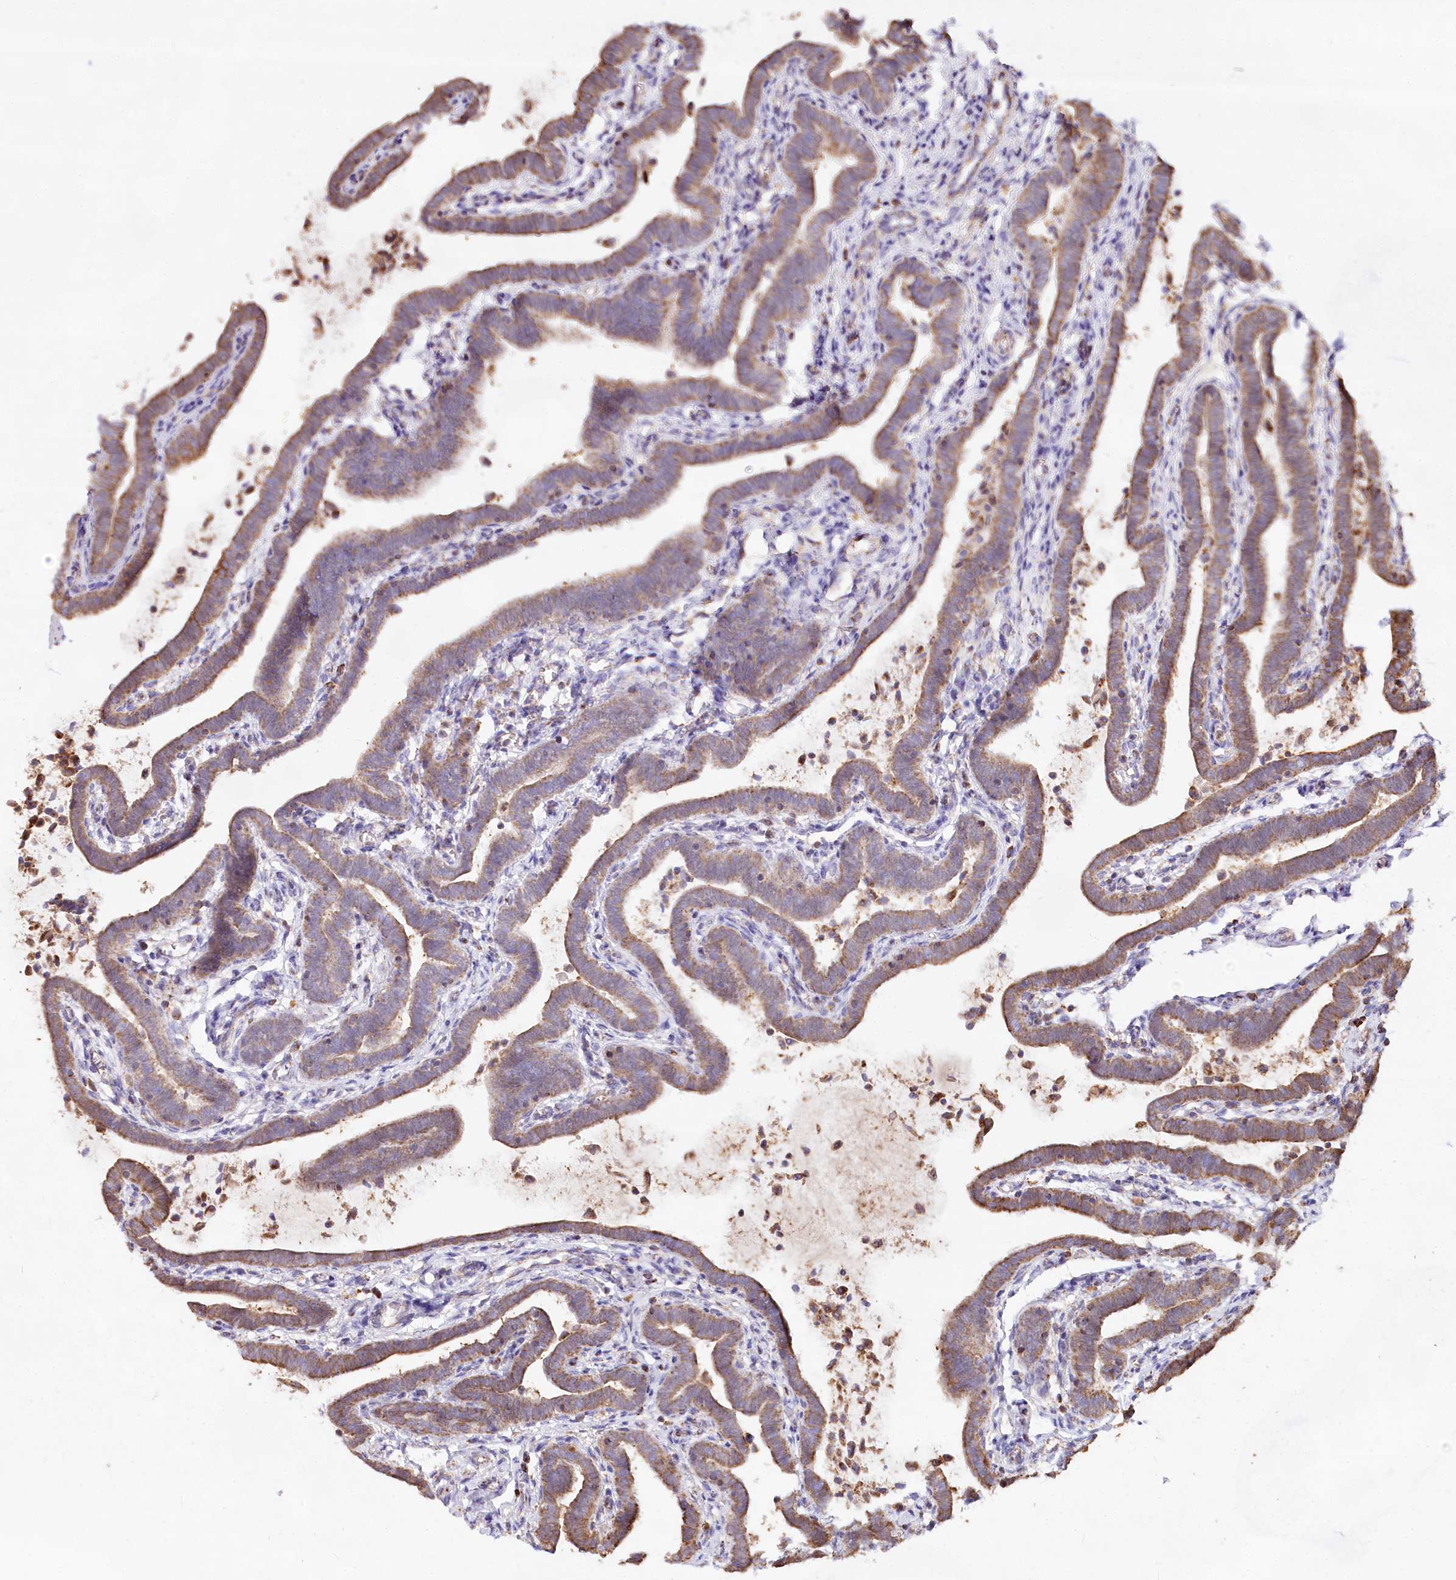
{"staining": {"intensity": "moderate", "quantity": ">75%", "location": "cytoplasmic/membranous"}, "tissue": "fallopian tube", "cell_type": "Glandular cells", "image_type": "normal", "snomed": [{"axis": "morphology", "description": "Normal tissue, NOS"}, {"axis": "topography", "description": "Fallopian tube"}], "caption": "Immunohistochemical staining of normal fallopian tube demonstrates medium levels of moderate cytoplasmic/membranous staining in about >75% of glandular cells. The staining was performed using DAB (3,3'-diaminobenzidine), with brown indicating positive protein expression. Nuclei are stained blue with hematoxylin.", "gene": "TASOR2", "patient": {"sex": "female", "age": 36}}